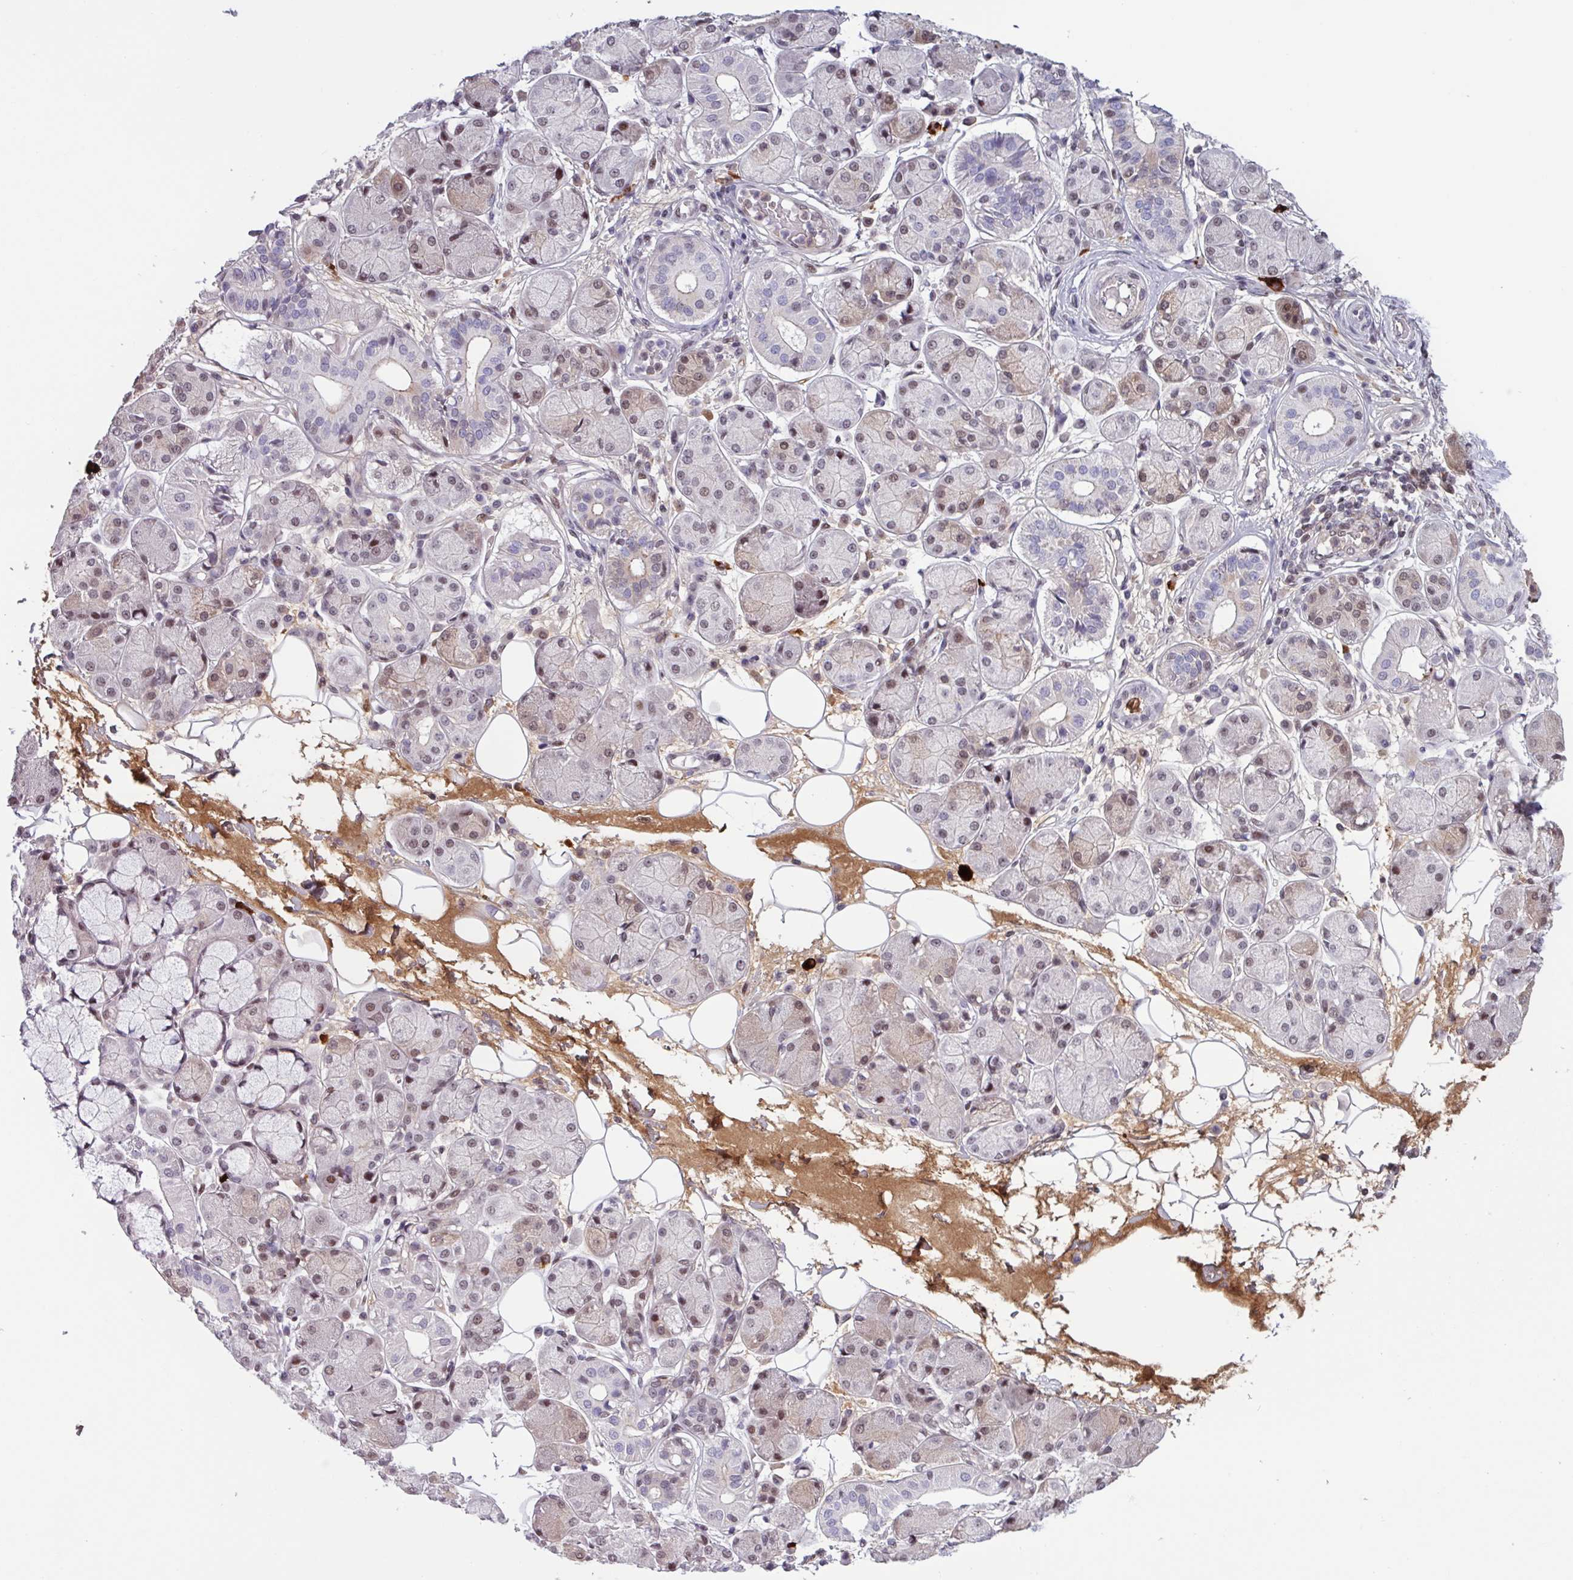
{"staining": {"intensity": "moderate", "quantity": "25%-75%", "location": "nuclear"}, "tissue": "salivary gland", "cell_type": "Glandular cells", "image_type": "normal", "snomed": [{"axis": "morphology", "description": "Squamous cell carcinoma, NOS"}, {"axis": "topography", "description": "Skin"}, {"axis": "topography", "description": "Head-Neck"}], "caption": "DAB immunohistochemical staining of unremarkable human salivary gland displays moderate nuclear protein staining in about 25%-75% of glandular cells. Nuclei are stained in blue.", "gene": "ZNF575", "patient": {"sex": "male", "age": 80}}